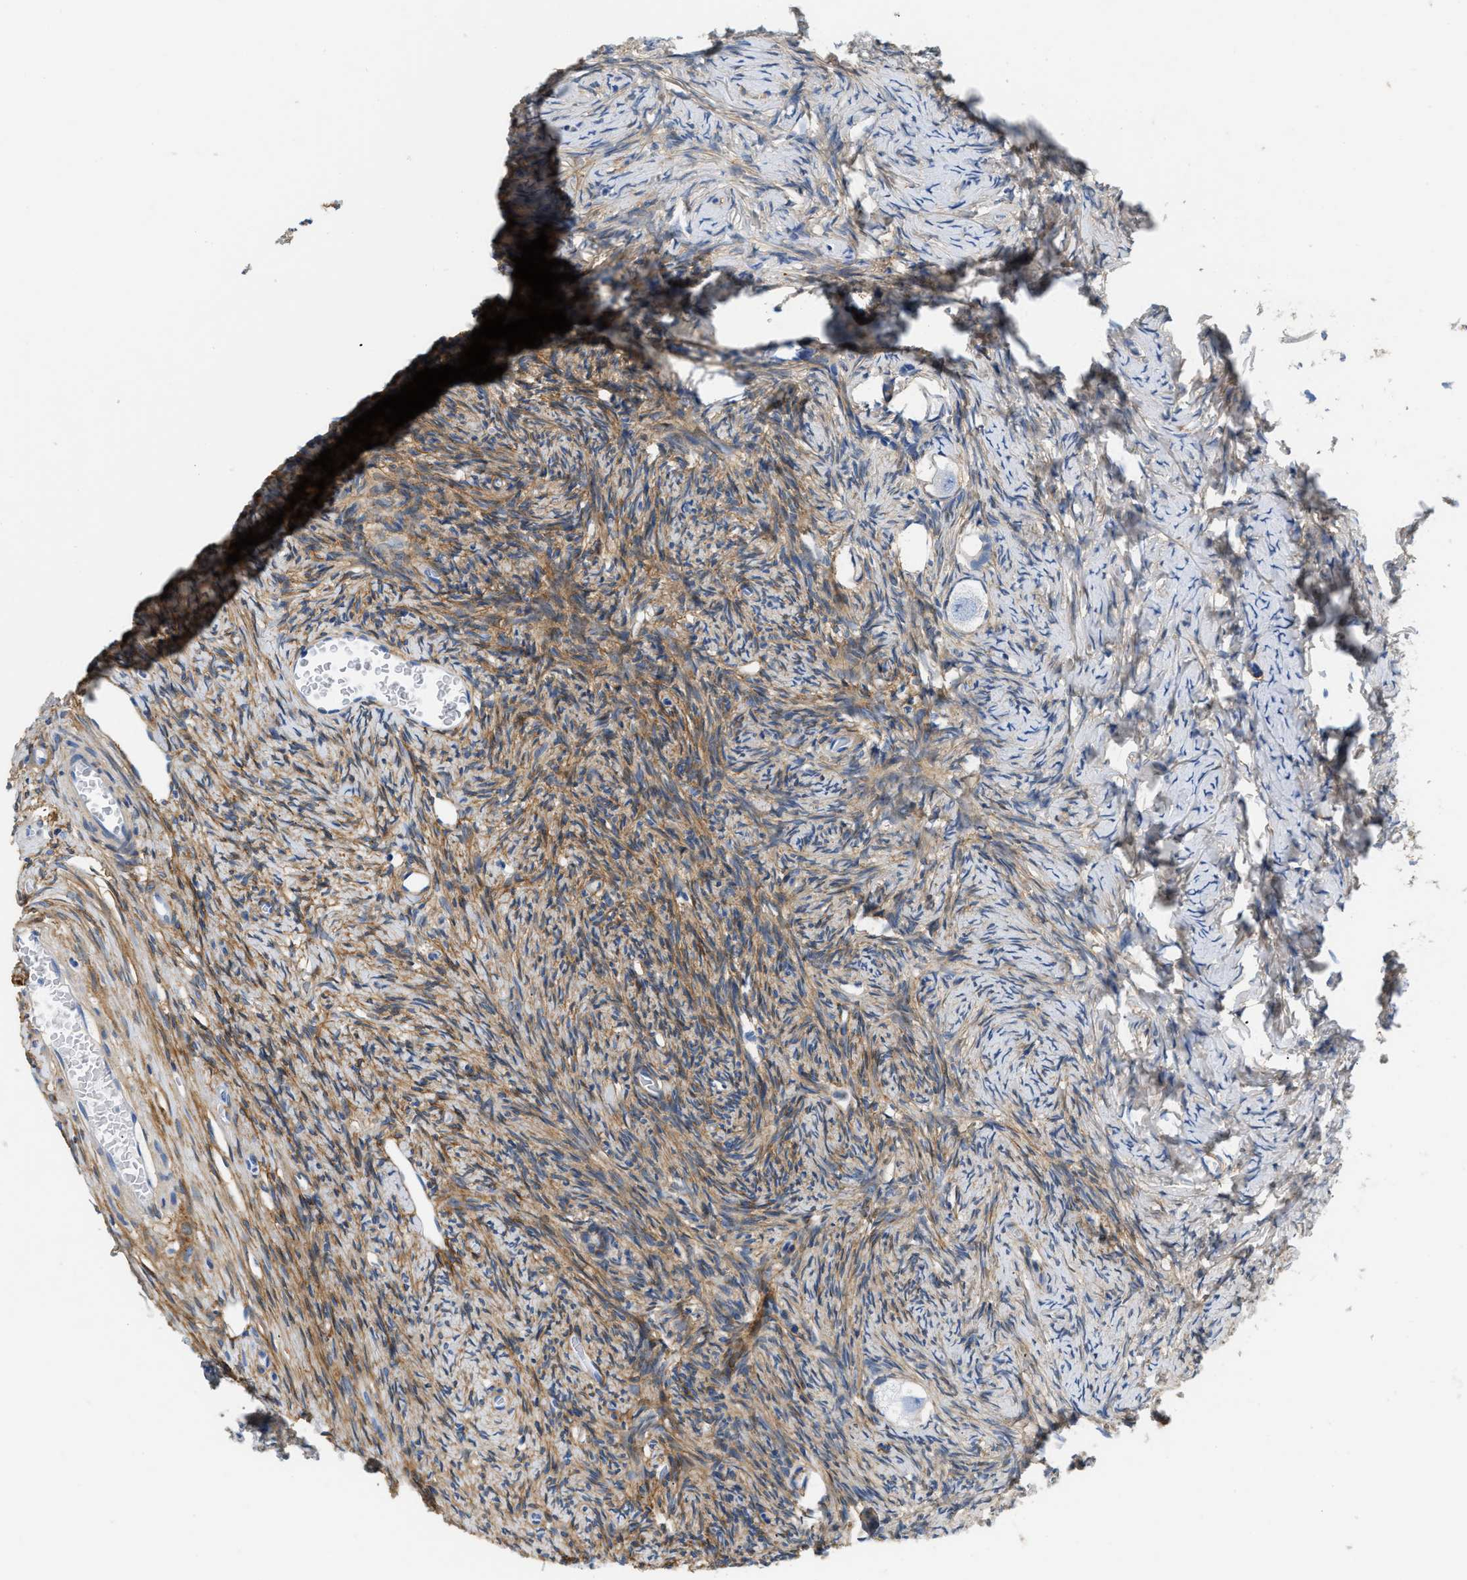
{"staining": {"intensity": "negative", "quantity": "none", "location": "none"}, "tissue": "ovary", "cell_type": "Follicle cells", "image_type": "normal", "snomed": [{"axis": "morphology", "description": "Normal tissue, NOS"}, {"axis": "topography", "description": "Ovary"}], "caption": "Micrograph shows no significant protein staining in follicle cells of unremarkable ovary. (Stains: DAB IHC with hematoxylin counter stain, Microscopy: brightfield microscopy at high magnification).", "gene": "PDGFRB", "patient": {"sex": "female", "age": 27}}